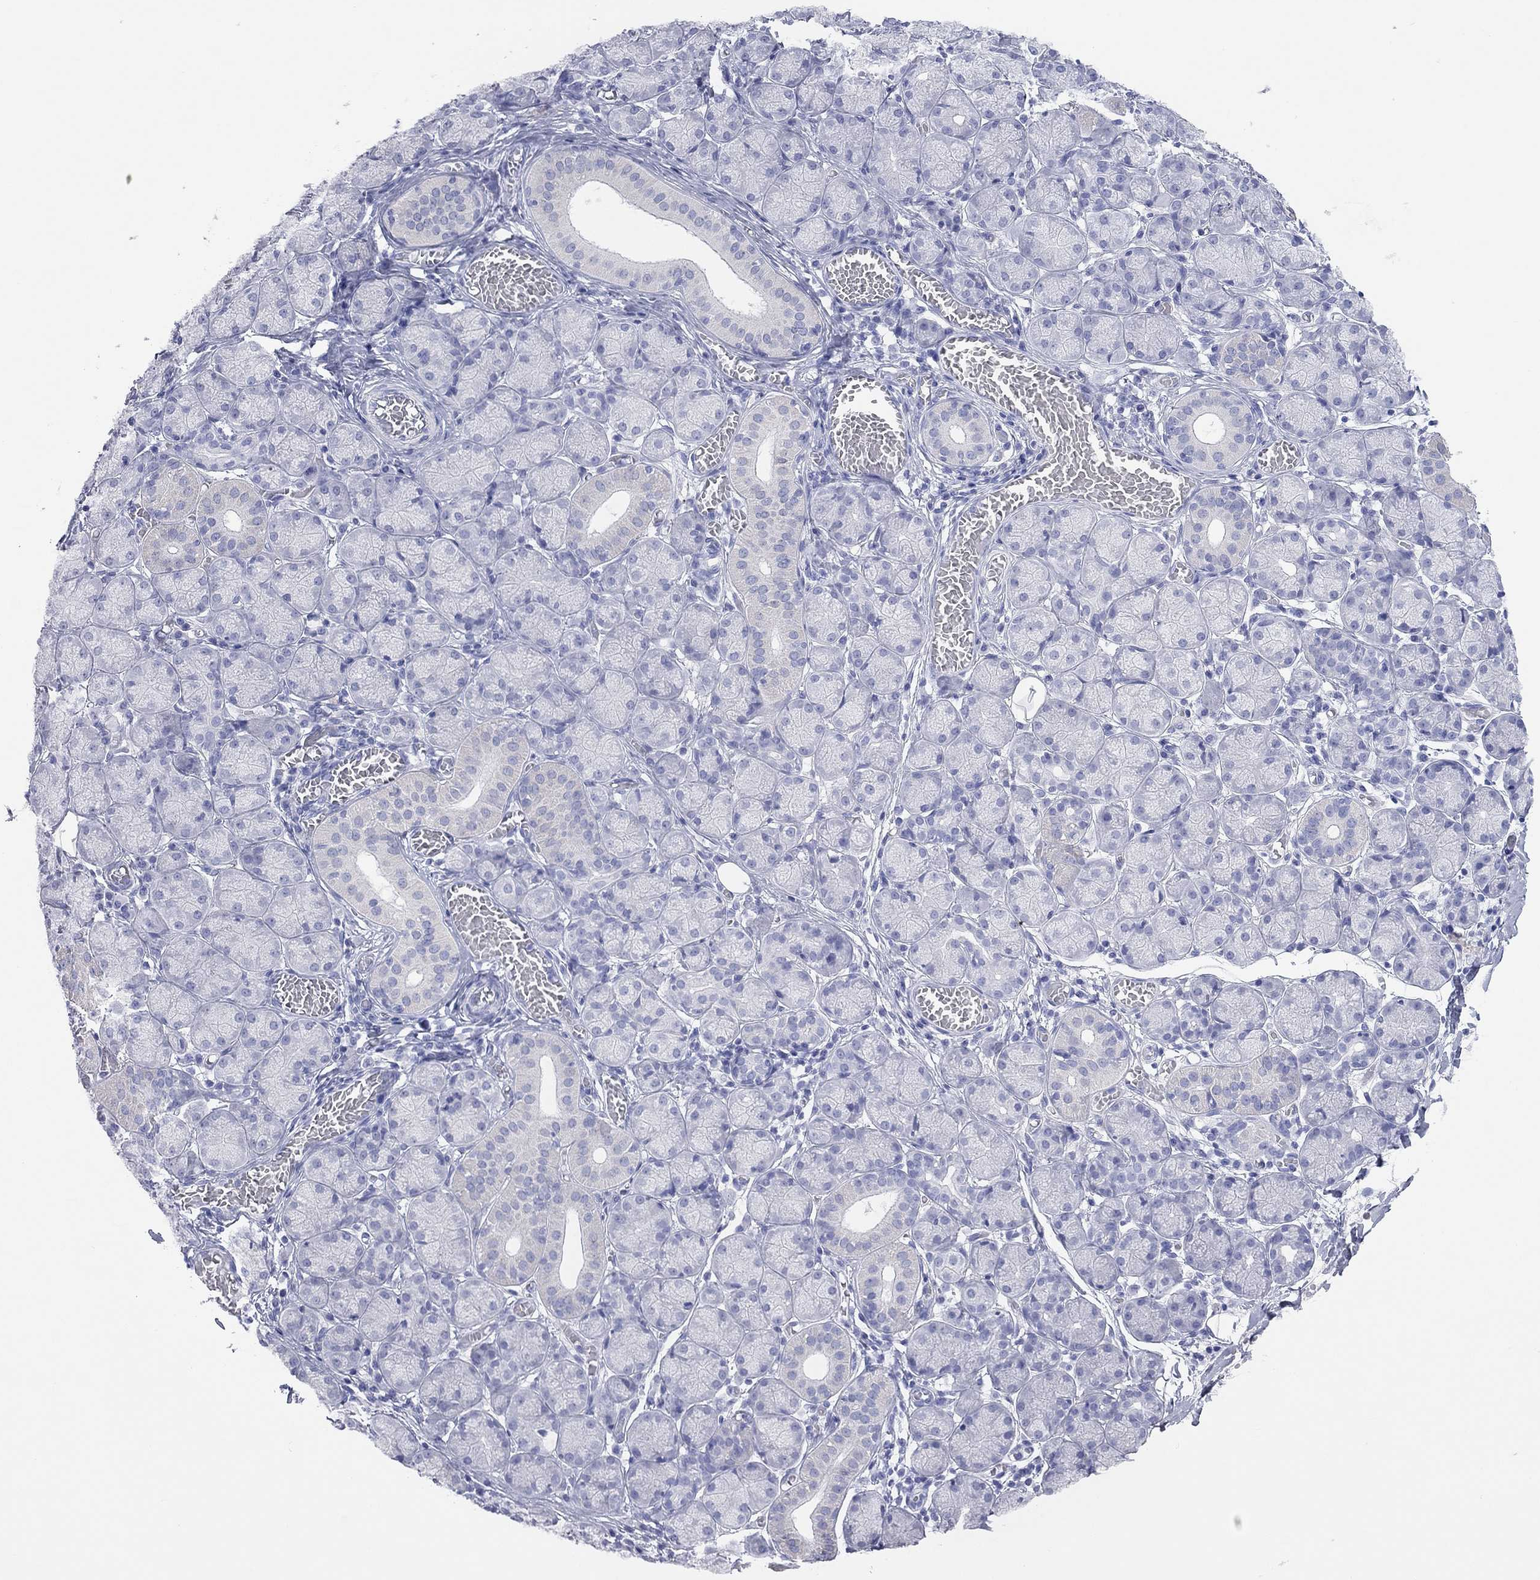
{"staining": {"intensity": "negative", "quantity": "none", "location": "none"}, "tissue": "salivary gland", "cell_type": "Glandular cells", "image_type": "normal", "snomed": [{"axis": "morphology", "description": "Normal tissue, NOS"}, {"axis": "topography", "description": "Salivary gland"}, {"axis": "topography", "description": "Peripheral nerve tissue"}], "caption": "Benign salivary gland was stained to show a protein in brown. There is no significant positivity in glandular cells. The staining is performed using DAB brown chromogen with nuclei counter-stained in using hematoxylin.", "gene": "VSIG10", "patient": {"sex": "female", "age": 24}}